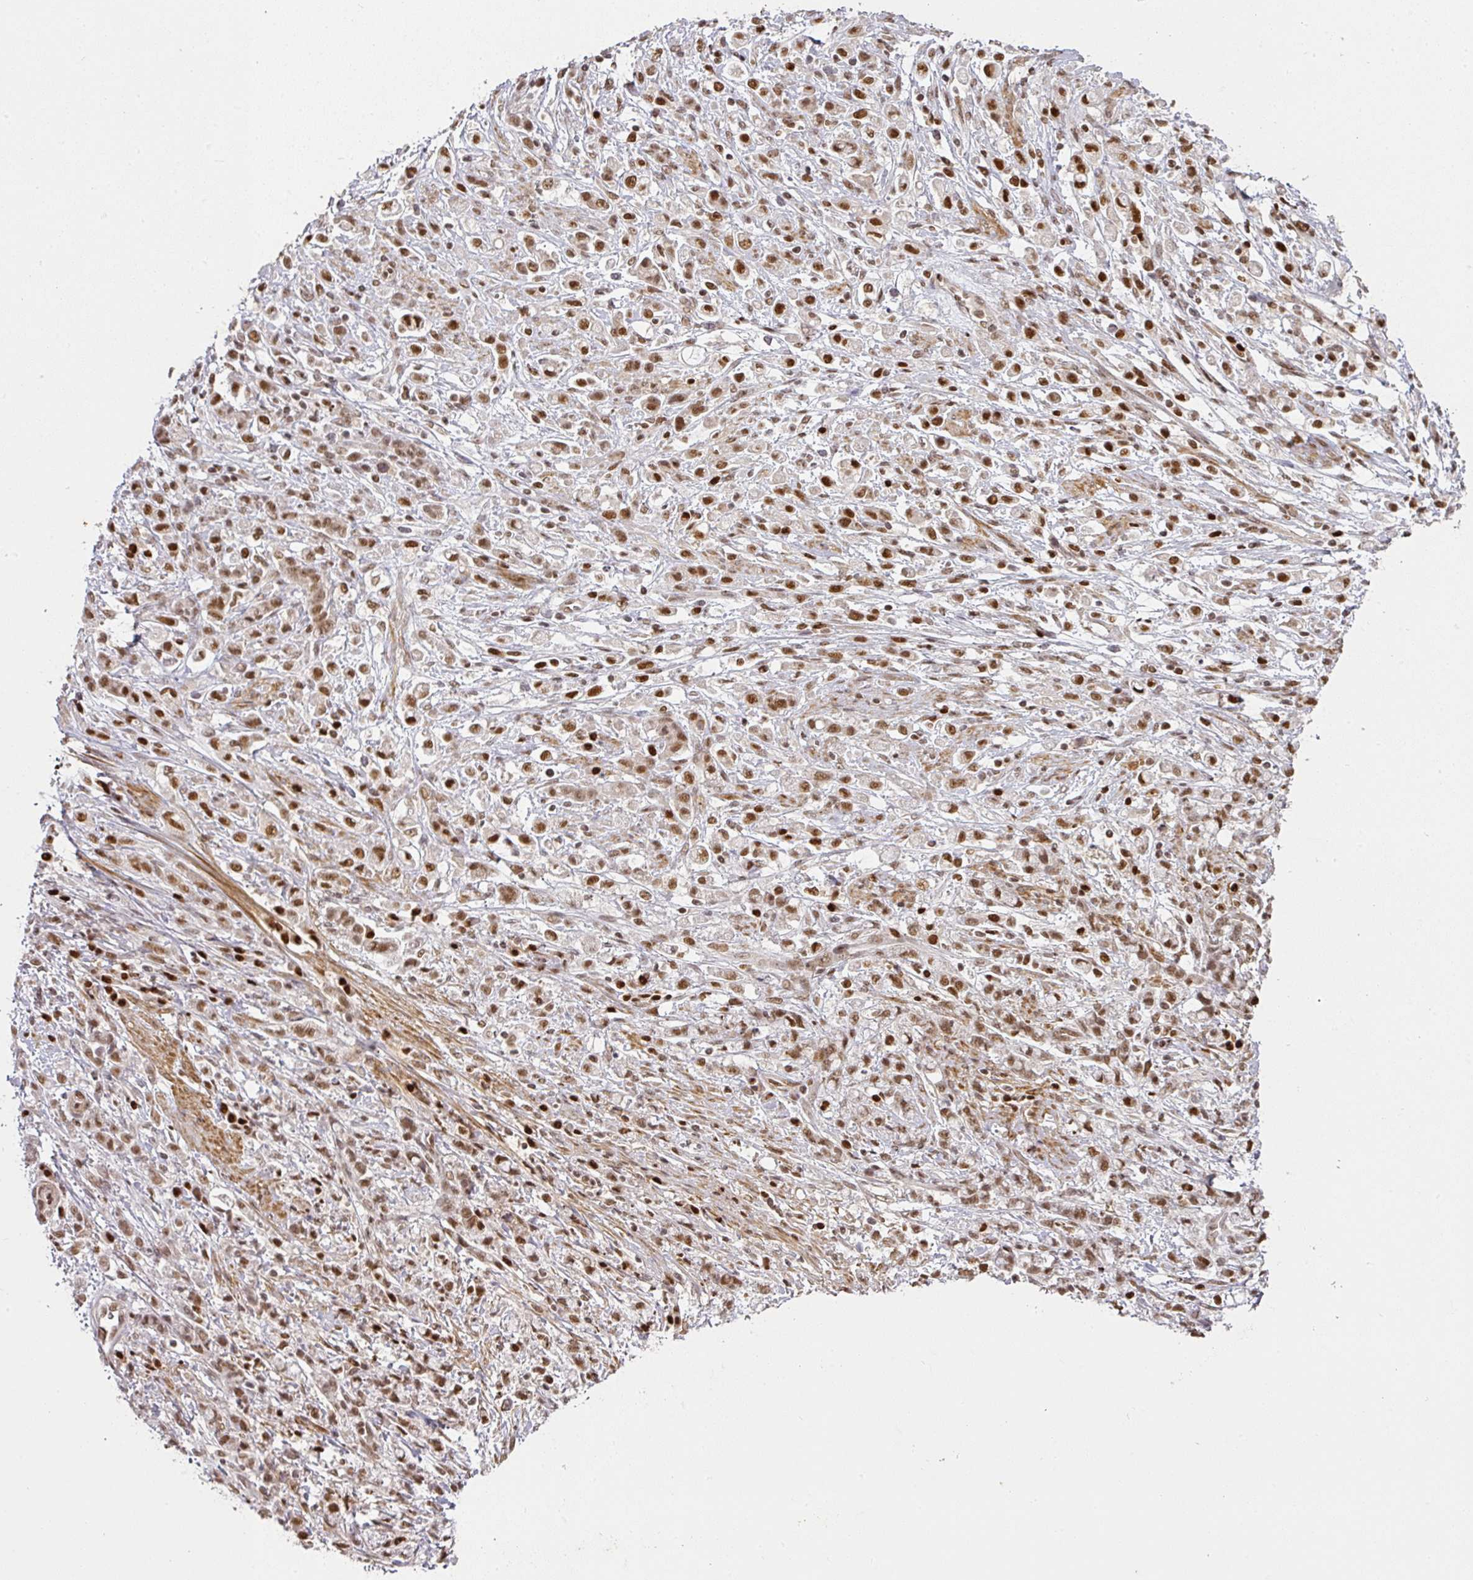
{"staining": {"intensity": "moderate", "quantity": ">75%", "location": "nuclear"}, "tissue": "stomach cancer", "cell_type": "Tumor cells", "image_type": "cancer", "snomed": [{"axis": "morphology", "description": "Adenocarcinoma, NOS"}, {"axis": "topography", "description": "Stomach"}], "caption": "Protein expression analysis of stomach cancer (adenocarcinoma) shows moderate nuclear expression in approximately >75% of tumor cells.", "gene": "GPRIN2", "patient": {"sex": "female", "age": 60}}